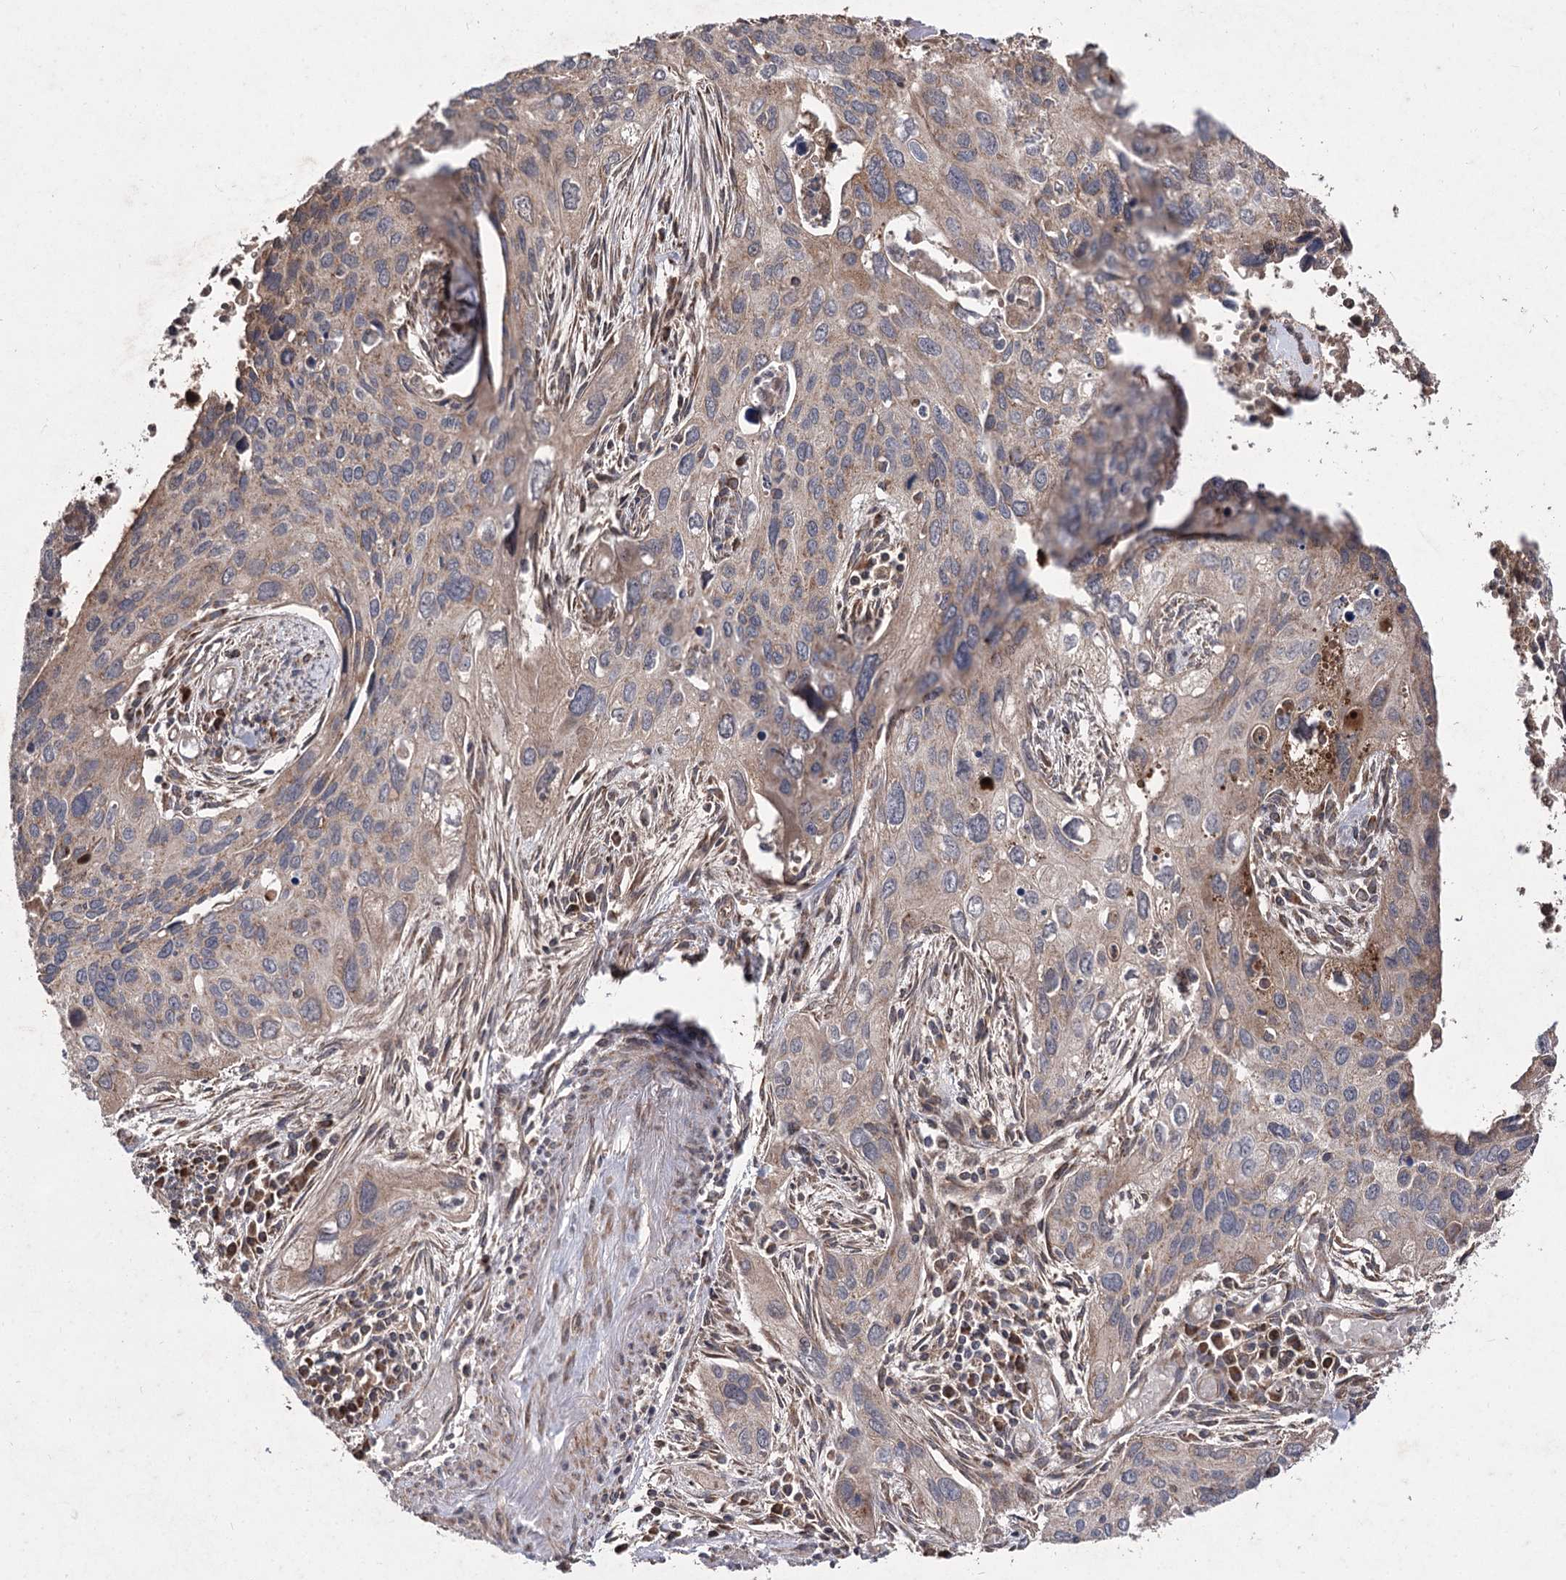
{"staining": {"intensity": "moderate", "quantity": ">75%", "location": "cytoplasmic/membranous"}, "tissue": "cervical cancer", "cell_type": "Tumor cells", "image_type": "cancer", "snomed": [{"axis": "morphology", "description": "Squamous cell carcinoma, NOS"}, {"axis": "topography", "description": "Cervix"}], "caption": "The immunohistochemical stain labels moderate cytoplasmic/membranous staining in tumor cells of cervical cancer tissue.", "gene": "RASSF3", "patient": {"sex": "female", "age": 55}}